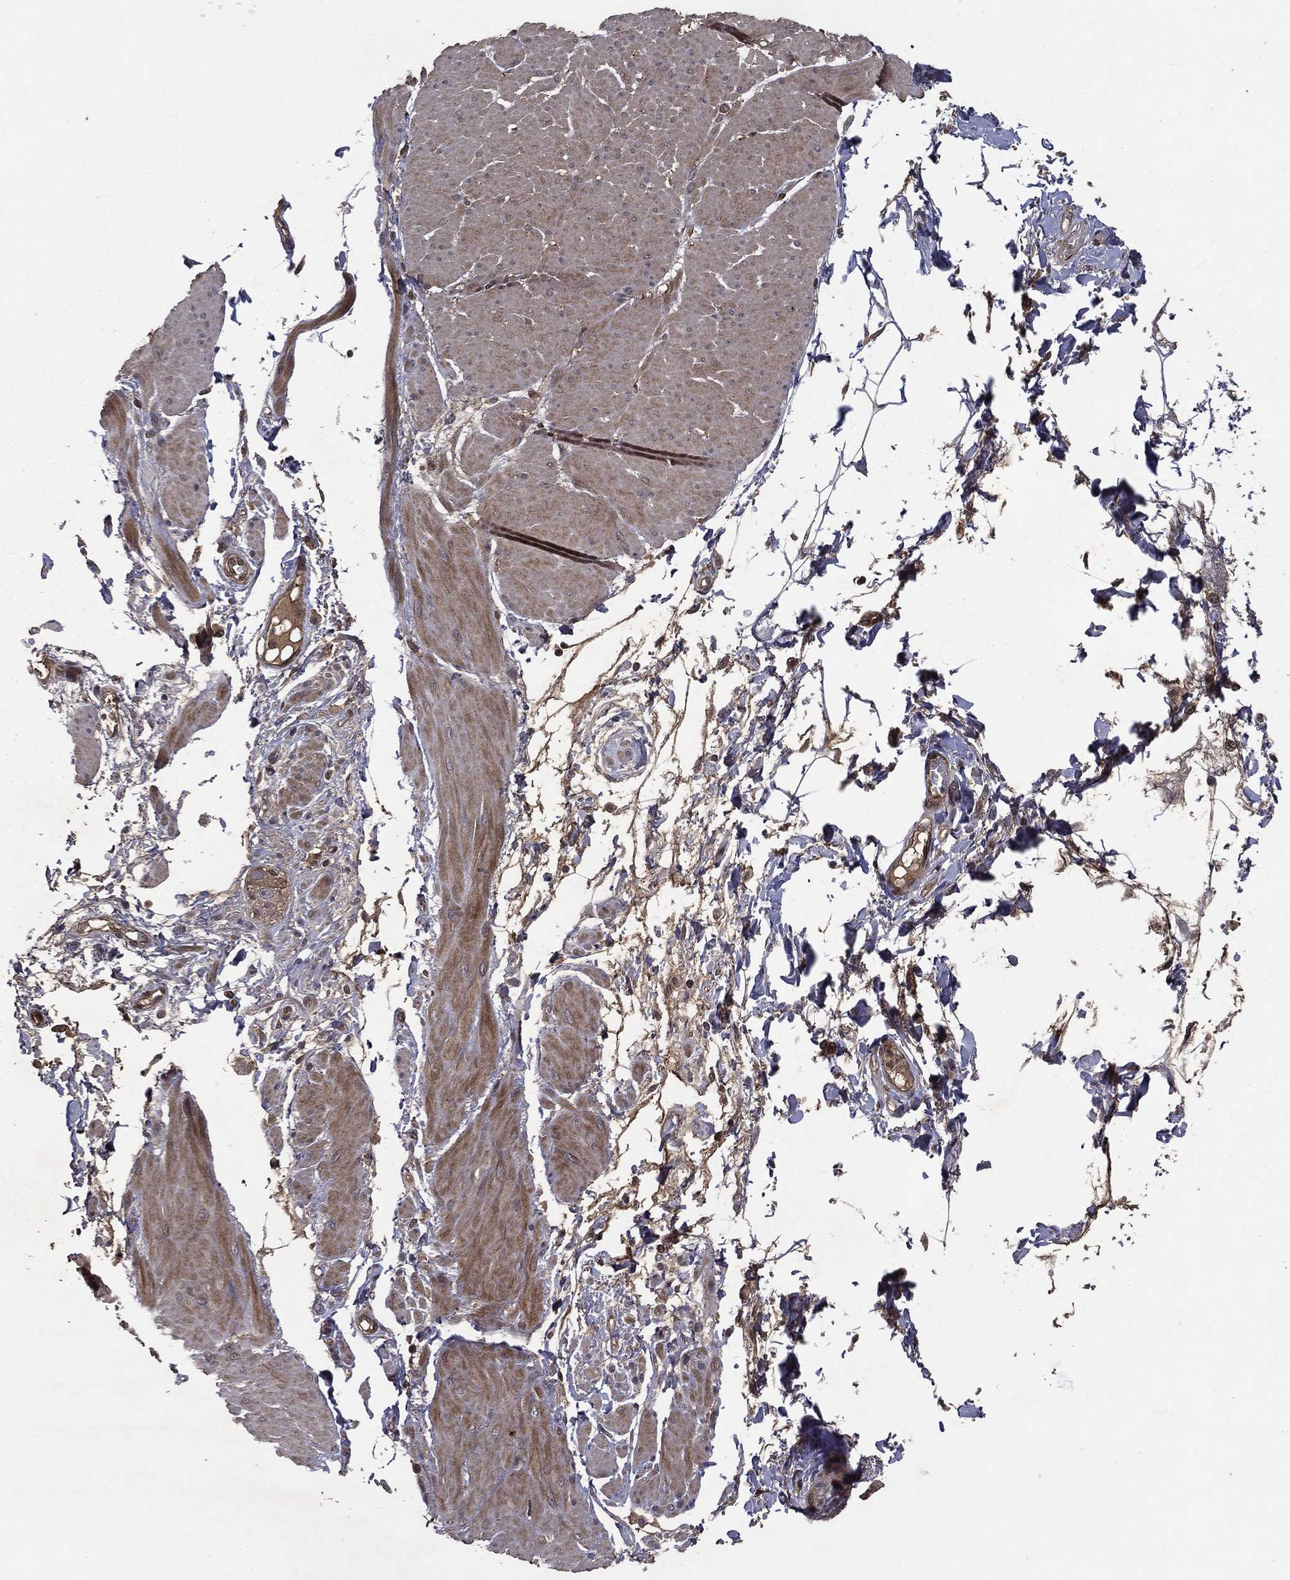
{"staining": {"intensity": "moderate", "quantity": "25%-75%", "location": "cytoplasmic/membranous"}, "tissue": "smooth muscle", "cell_type": "Smooth muscle cells", "image_type": "normal", "snomed": [{"axis": "morphology", "description": "Normal tissue, NOS"}, {"axis": "topography", "description": "Smooth muscle"}, {"axis": "topography", "description": "Anal"}], "caption": "Moderate cytoplasmic/membranous staining for a protein is identified in approximately 25%-75% of smooth muscle cells of benign smooth muscle using immunohistochemistry (IHC).", "gene": "FGD1", "patient": {"sex": "male", "age": 83}}